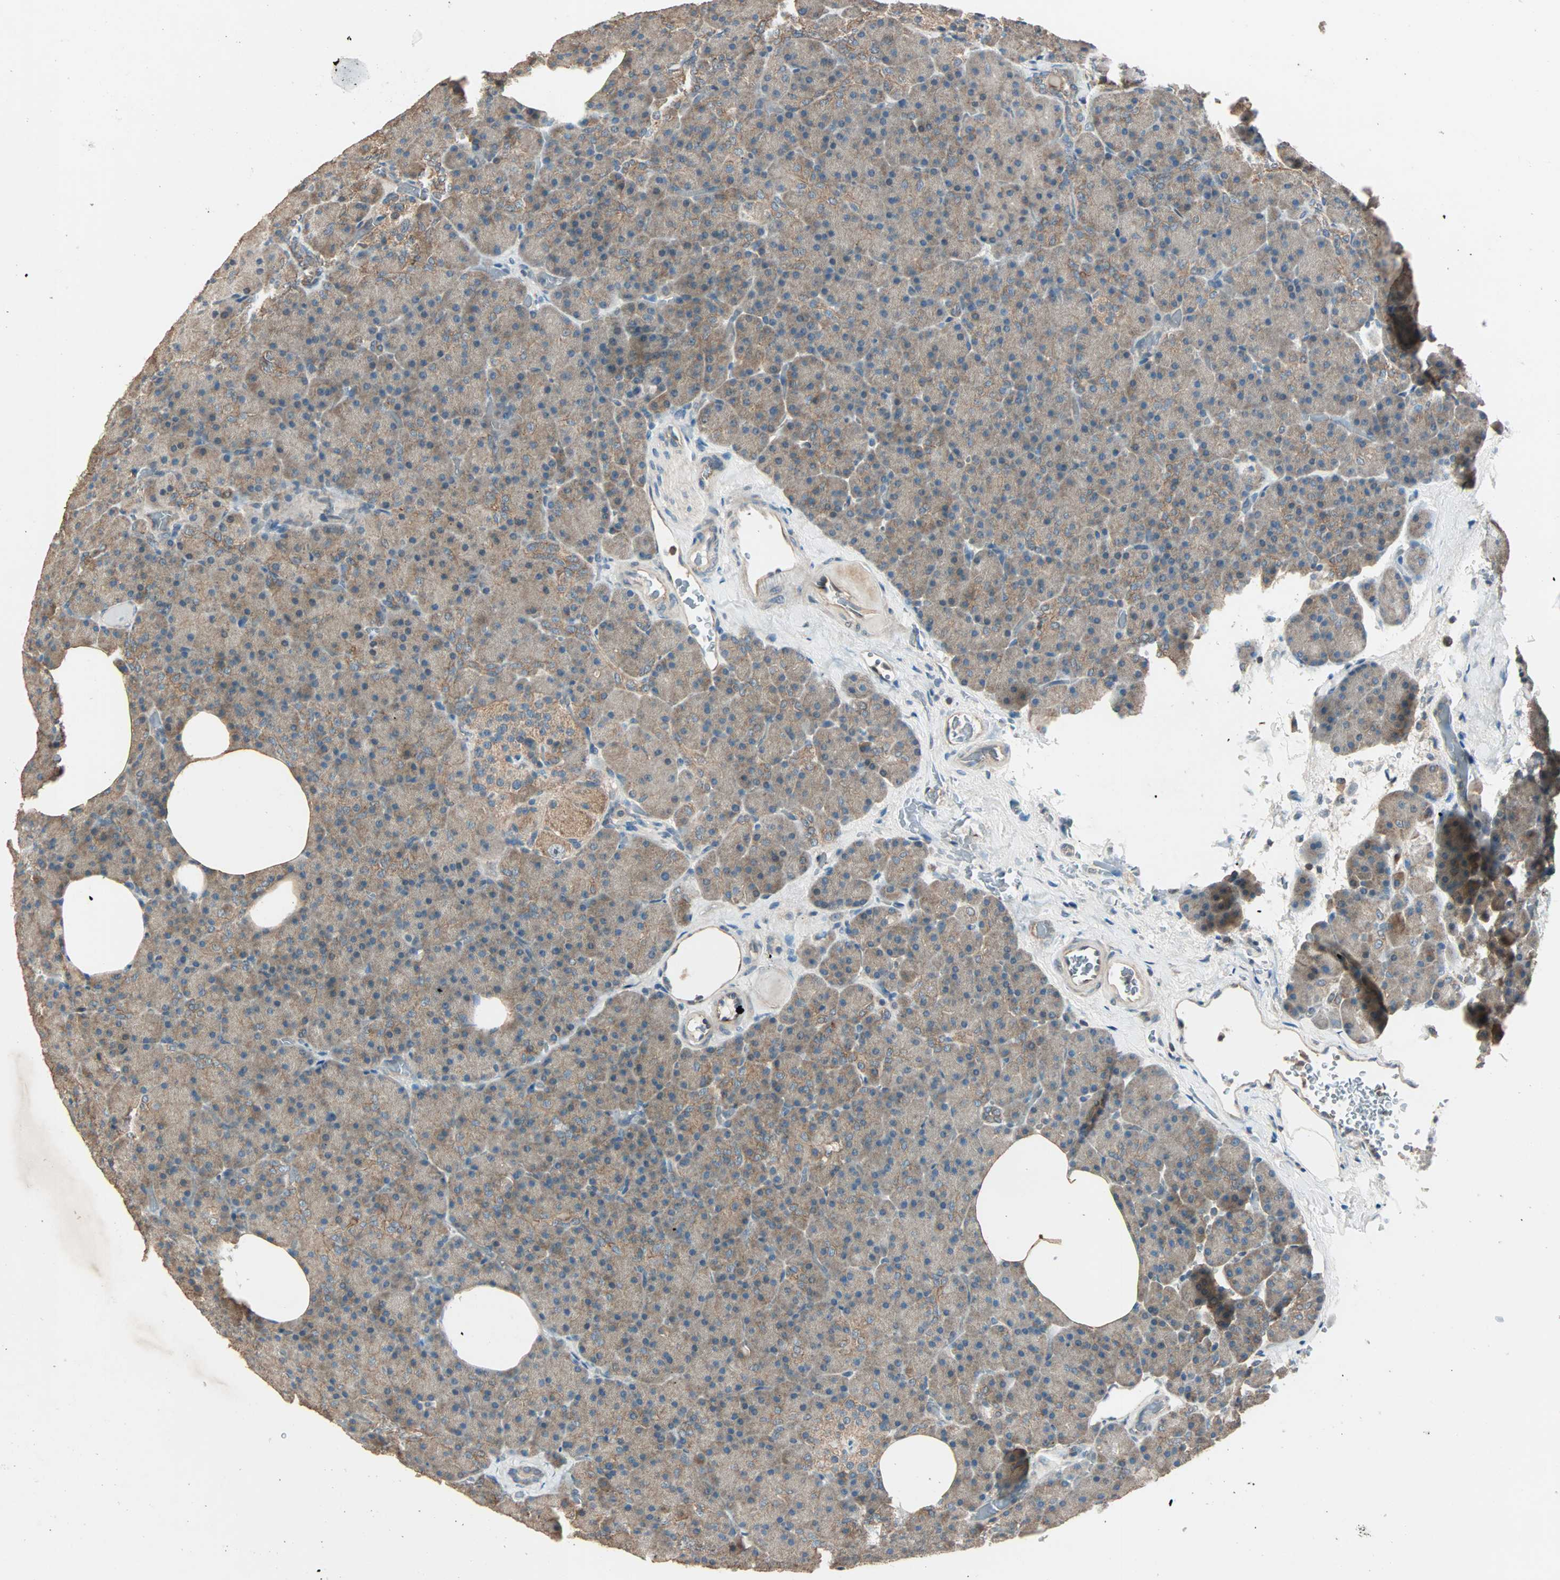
{"staining": {"intensity": "weak", "quantity": ">75%", "location": "cytoplasmic/membranous"}, "tissue": "pancreas", "cell_type": "Exocrine glandular cells", "image_type": "normal", "snomed": [{"axis": "morphology", "description": "Normal tissue, NOS"}, {"axis": "topography", "description": "Pancreas"}], "caption": "Immunohistochemical staining of normal human pancreas exhibits >75% levels of weak cytoplasmic/membranous protein positivity in approximately >75% of exocrine glandular cells.", "gene": "MAP3K21", "patient": {"sex": "female", "age": 35}}